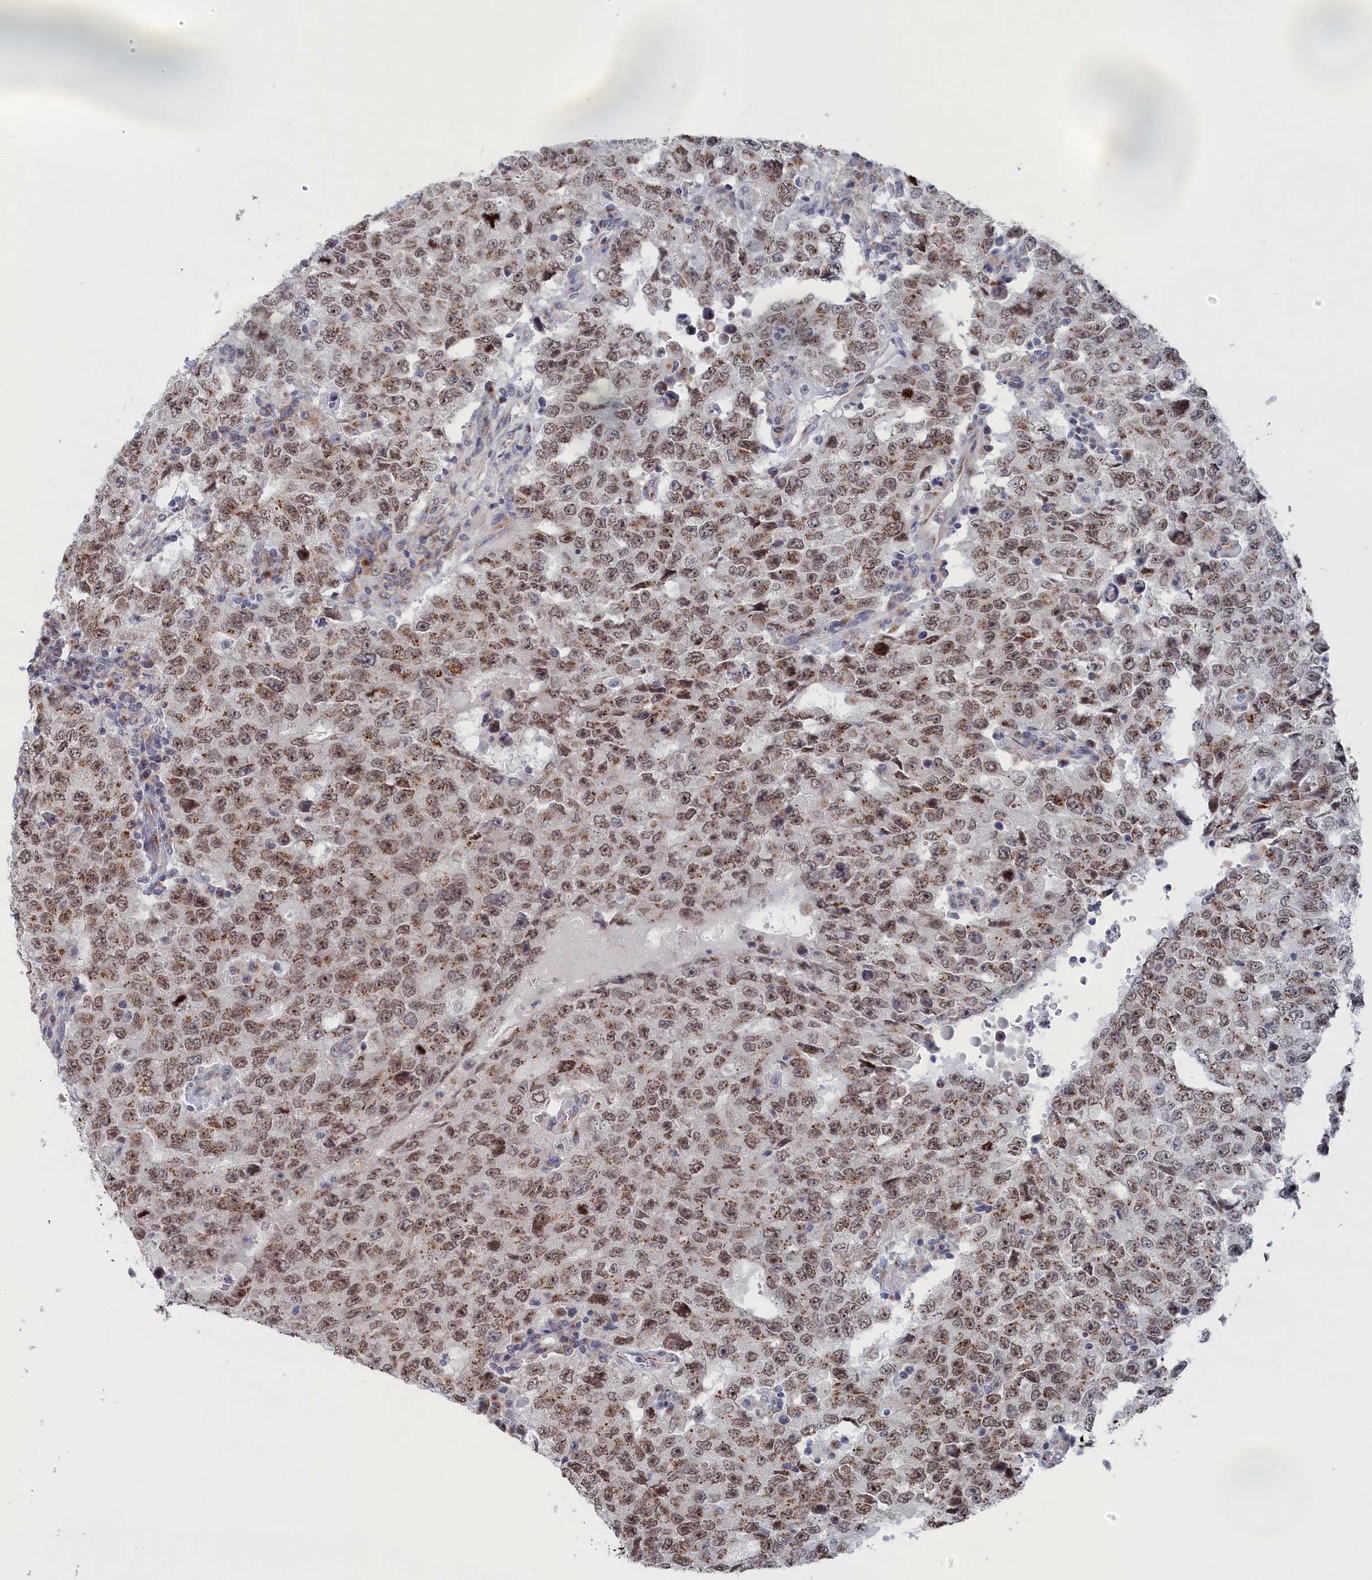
{"staining": {"intensity": "moderate", "quantity": ">75%", "location": "cytoplasmic/membranous,nuclear"}, "tissue": "testis cancer", "cell_type": "Tumor cells", "image_type": "cancer", "snomed": [{"axis": "morphology", "description": "Carcinoma, Embryonal, NOS"}, {"axis": "topography", "description": "Testis"}], "caption": "Testis embryonal carcinoma stained with immunohistochemistry (IHC) shows moderate cytoplasmic/membranous and nuclear positivity in approximately >75% of tumor cells.", "gene": "IRX1", "patient": {"sex": "male", "age": 26}}